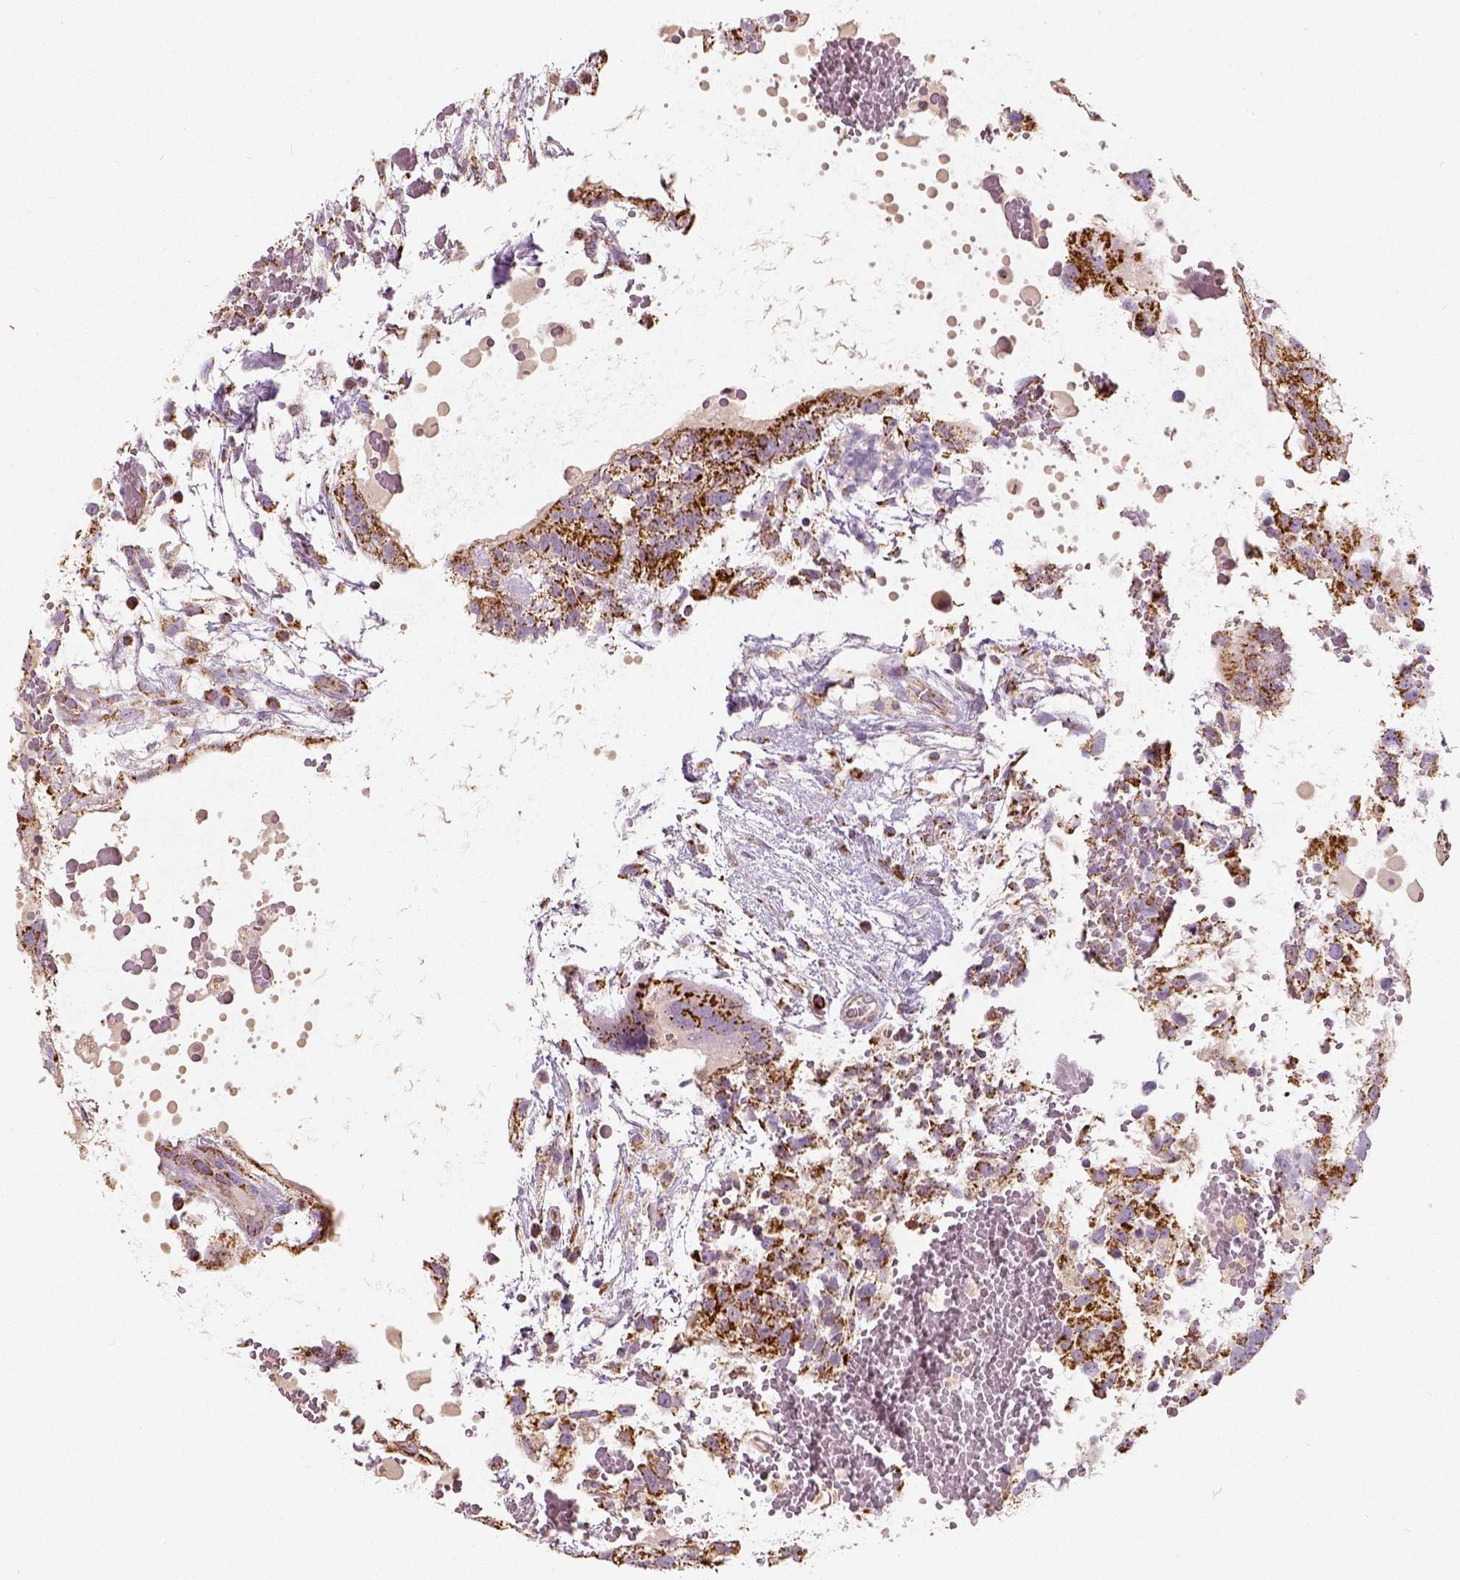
{"staining": {"intensity": "strong", "quantity": ">75%", "location": "cytoplasmic/membranous"}, "tissue": "testis cancer", "cell_type": "Tumor cells", "image_type": "cancer", "snomed": [{"axis": "morphology", "description": "Normal tissue, NOS"}, {"axis": "morphology", "description": "Carcinoma, Embryonal, NOS"}, {"axis": "topography", "description": "Testis"}], "caption": "A high-resolution photomicrograph shows immunohistochemistry staining of testis embryonal carcinoma, which demonstrates strong cytoplasmic/membranous staining in about >75% of tumor cells.", "gene": "PGAM5", "patient": {"sex": "male", "age": 32}}